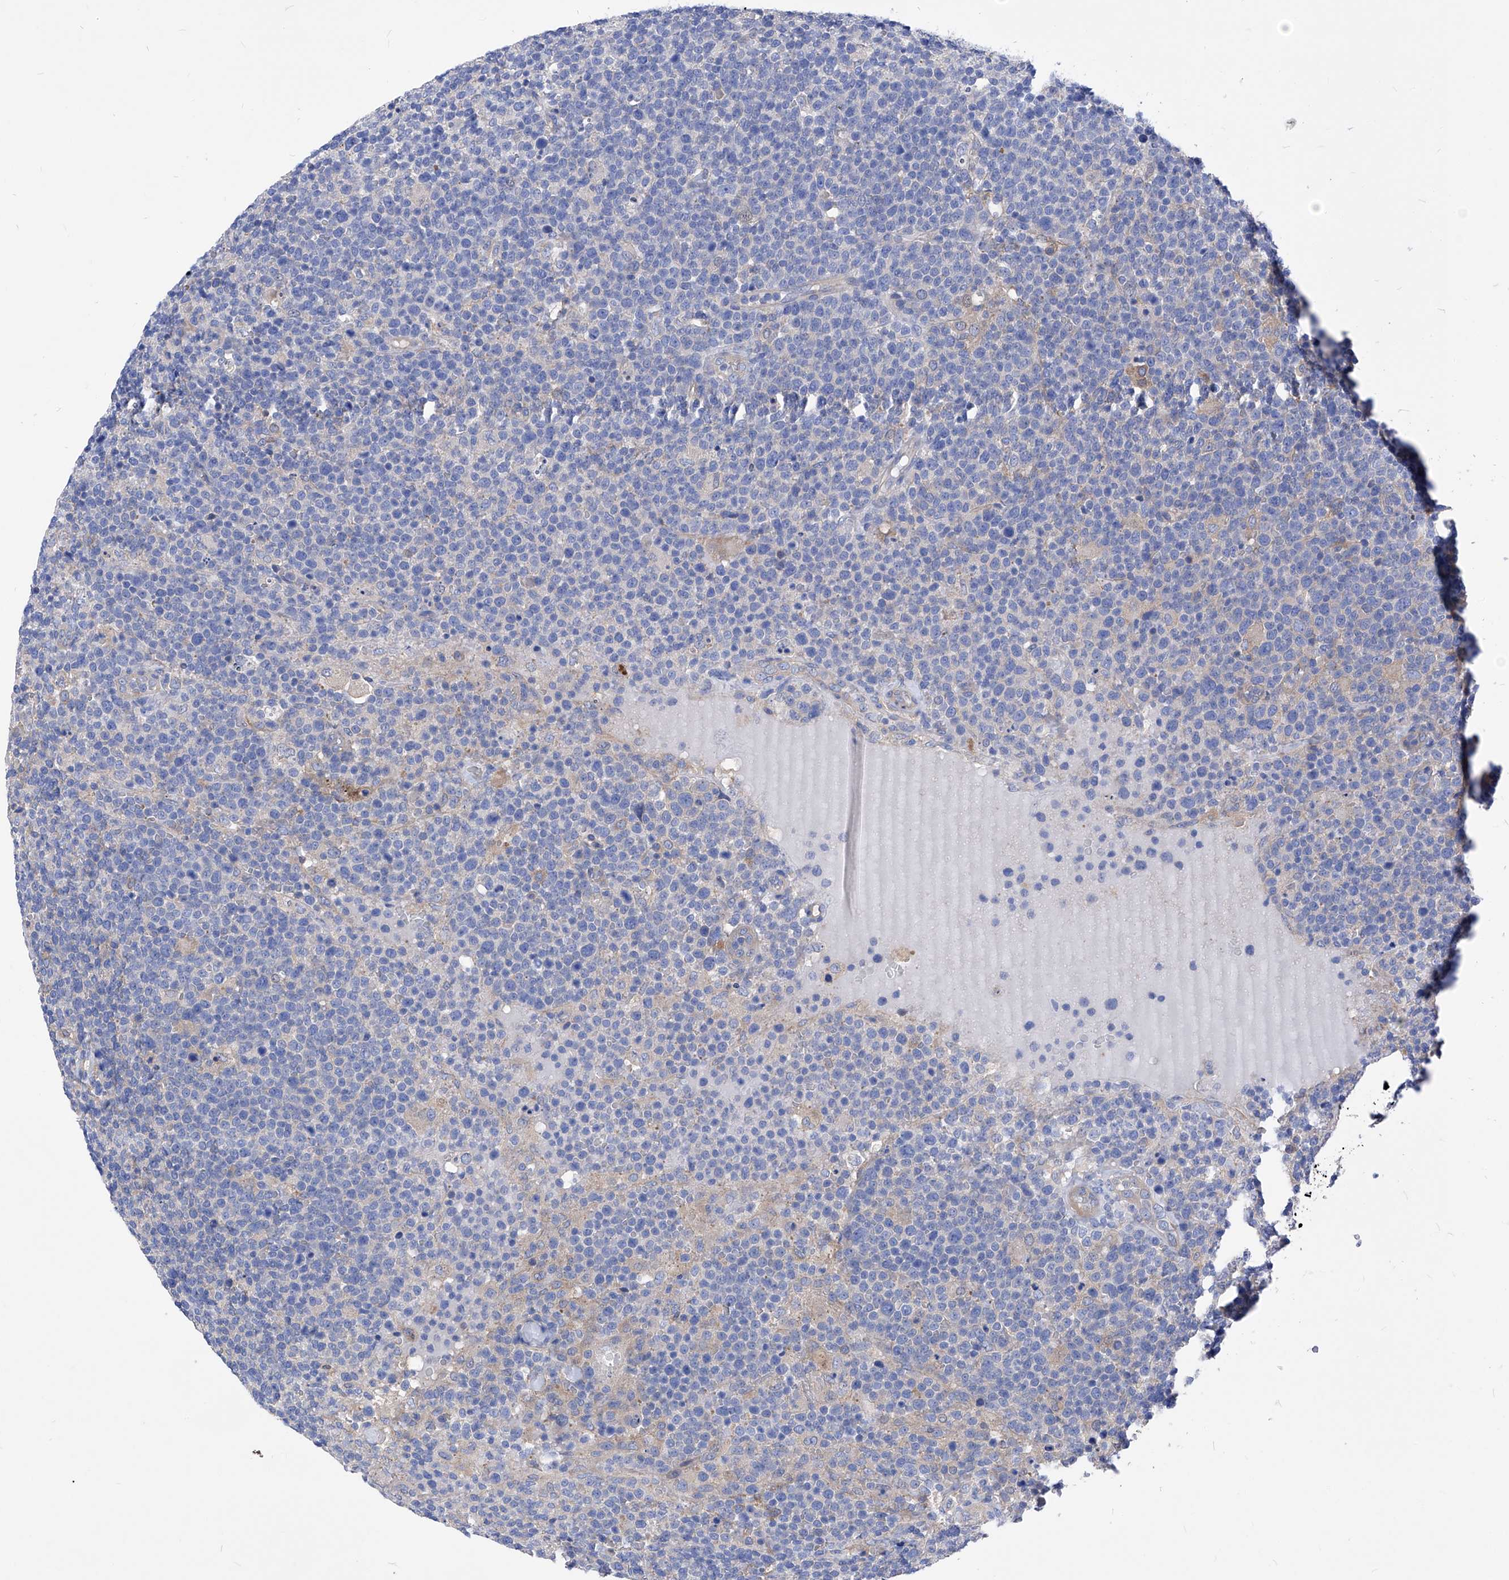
{"staining": {"intensity": "negative", "quantity": "none", "location": "none"}, "tissue": "lymphoma", "cell_type": "Tumor cells", "image_type": "cancer", "snomed": [{"axis": "morphology", "description": "Malignant lymphoma, non-Hodgkin's type, High grade"}, {"axis": "topography", "description": "Lymph node"}], "caption": "Tumor cells are negative for brown protein staining in malignant lymphoma, non-Hodgkin's type (high-grade).", "gene": "XPNPEP1", "patient": {"sex": "male", "age": 61}}